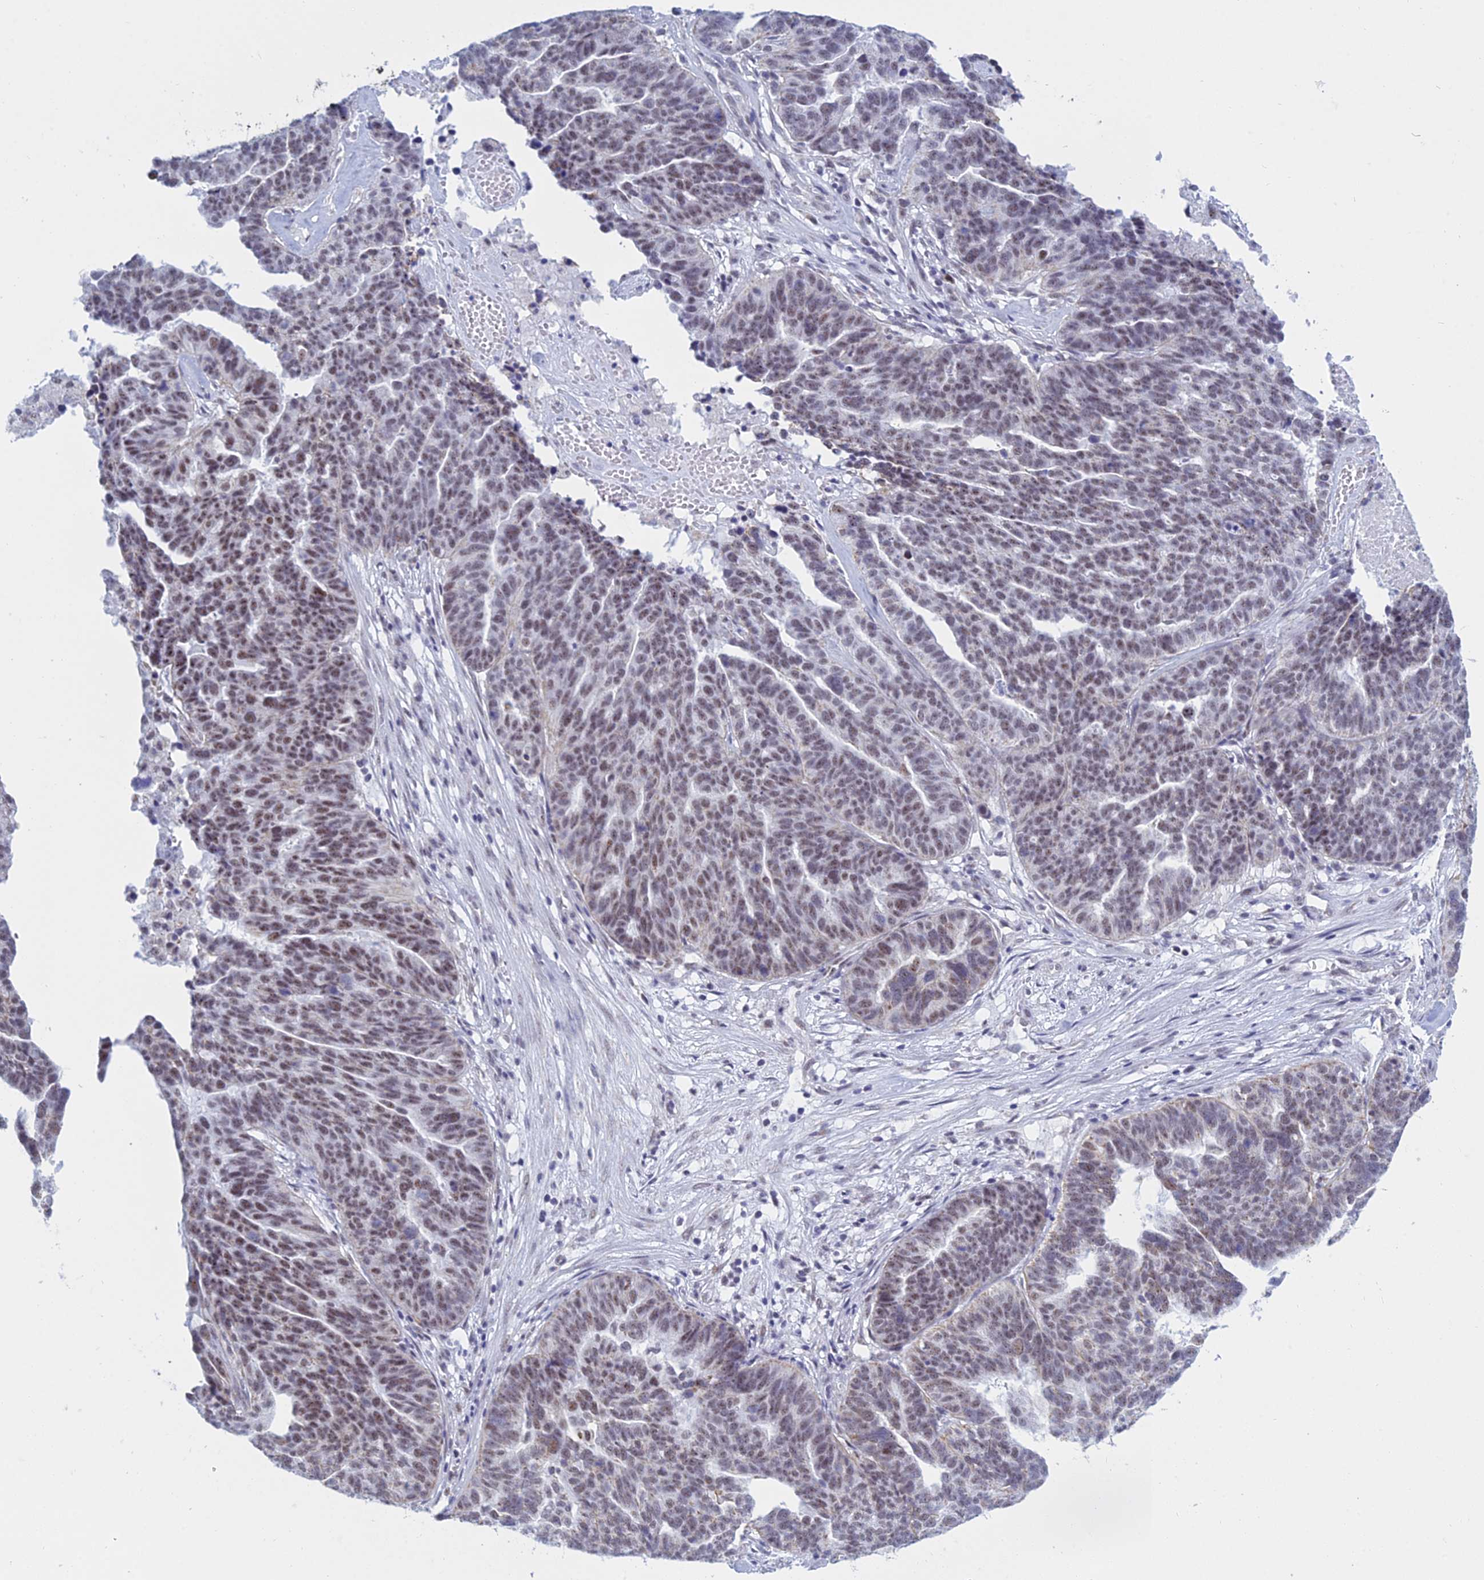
{"staining": {"intensity": "moderate", "quantity": ">75%", "location": "nuclear"}, "tissue": "ovarian cancer", "cell_type": "Tumor cells", "image_type": "cancer", "snomed": [{"axis": "morphology", "description": "Cystadenocarcinoma, serous, NOS"}, {"axis": "topography", "description": "Ovary"}], "caption": "About >75% of tumor cells in human ovarian serous cystadenocarcinoma demonstrate moderate nuclear protein positivity as visualized by brown immunohistochemical staining.", "gene": "KLF14", "patient": {"sex": "female", "age": 59}}